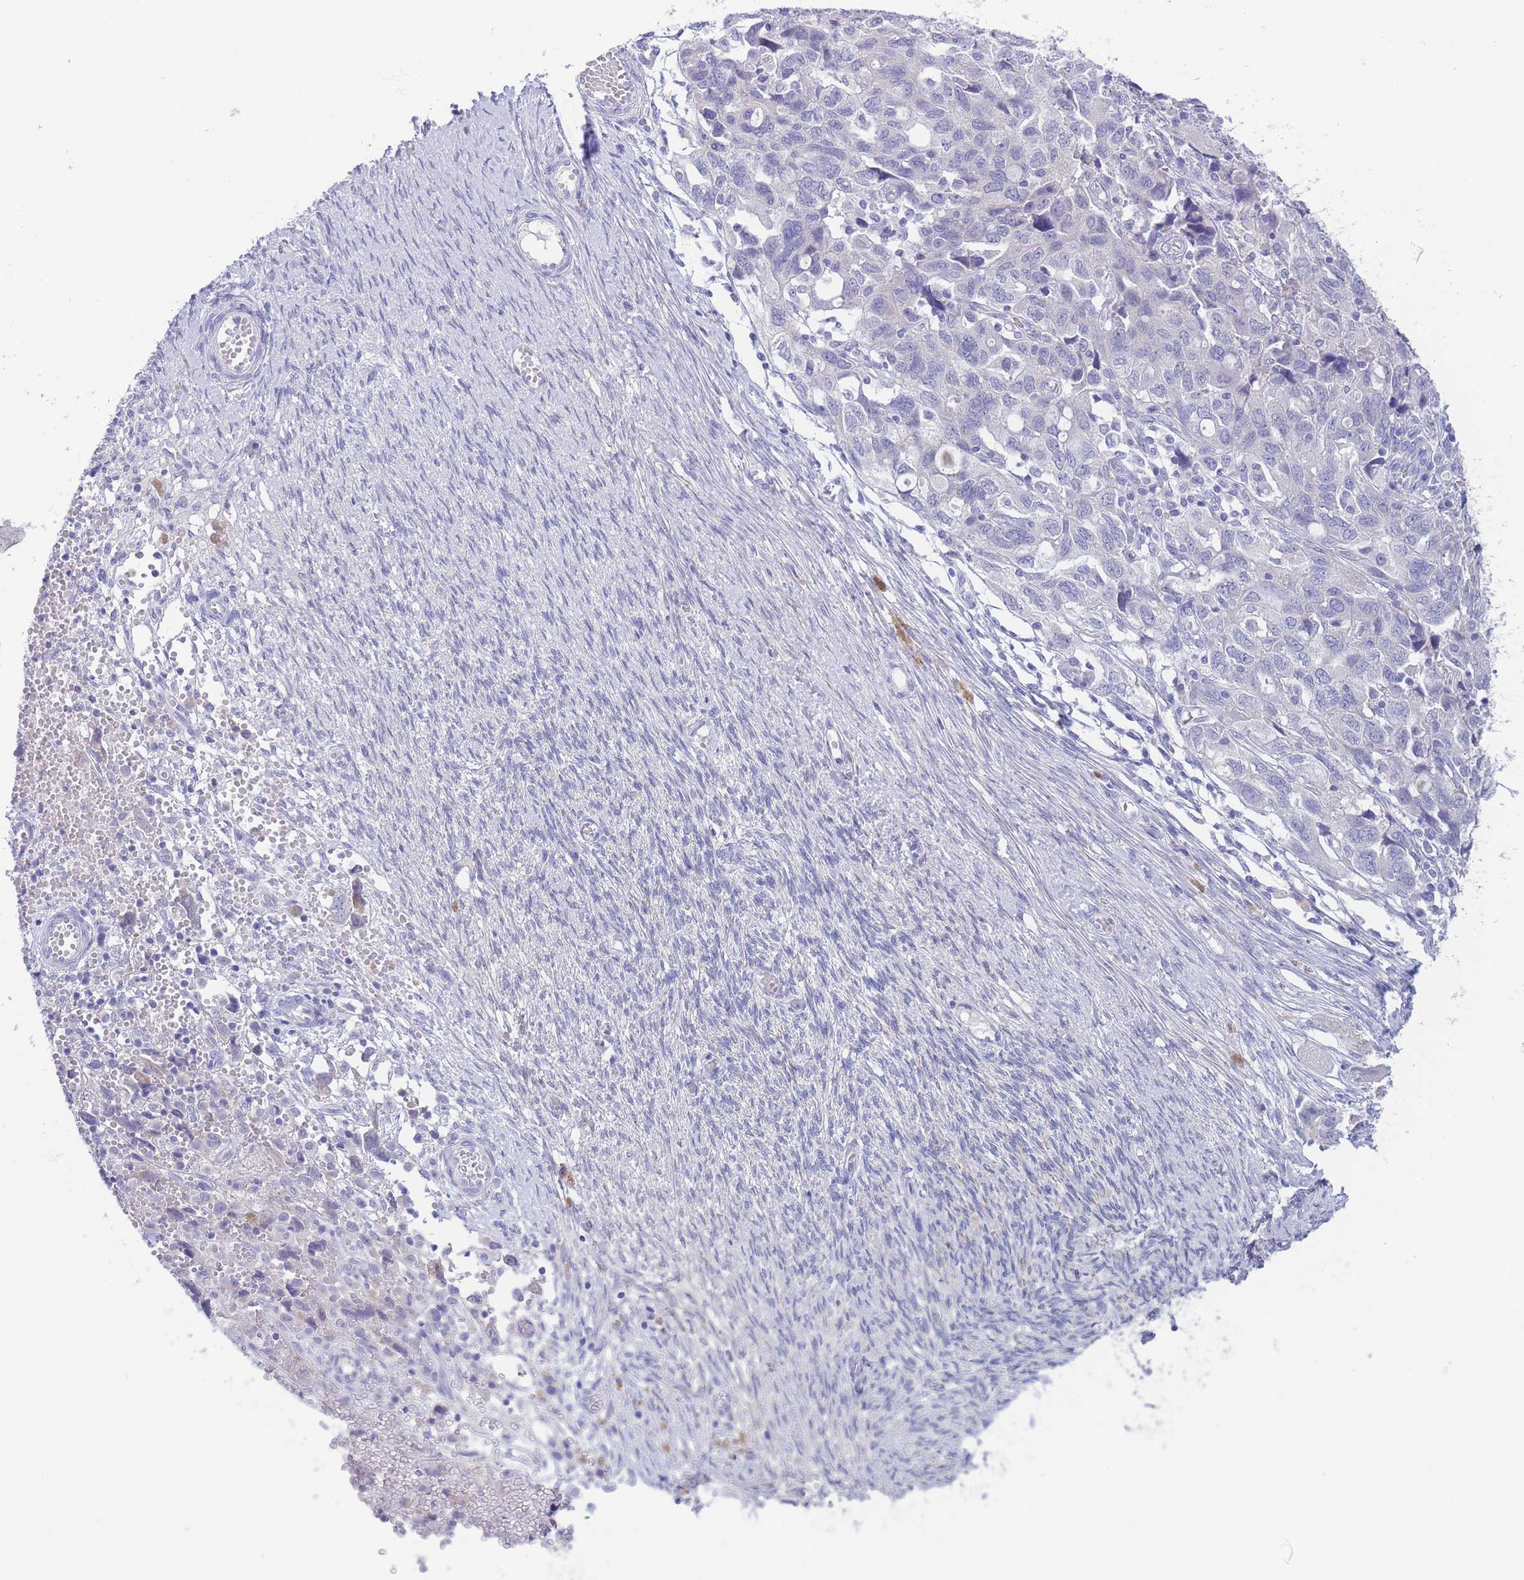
{"staining": {"intensity": "negative", "quantity": "none", "location": "none"}, "tissue": "ovarian cancer", "cell_type": "Tumor cells", "image_type": "cancer", "snomed": [{"axis": "morphology", "description": "Carcinoma, NOS"}, {"axis": "morphology", "description": "Cystadenocarcinoma, serous, NOS"}, {"axis": "topography", "description": "Ovary"}], "caption": "This micrograph is of carcinoma (ovarian) stained with immunohistochemistry (IHC) to label a protein in brown with the nuclei are counter-stained blue. There is no staining in tumor cells.", "gene": "PCDHB3", "patient": {"sex": "female", "age": 69}}